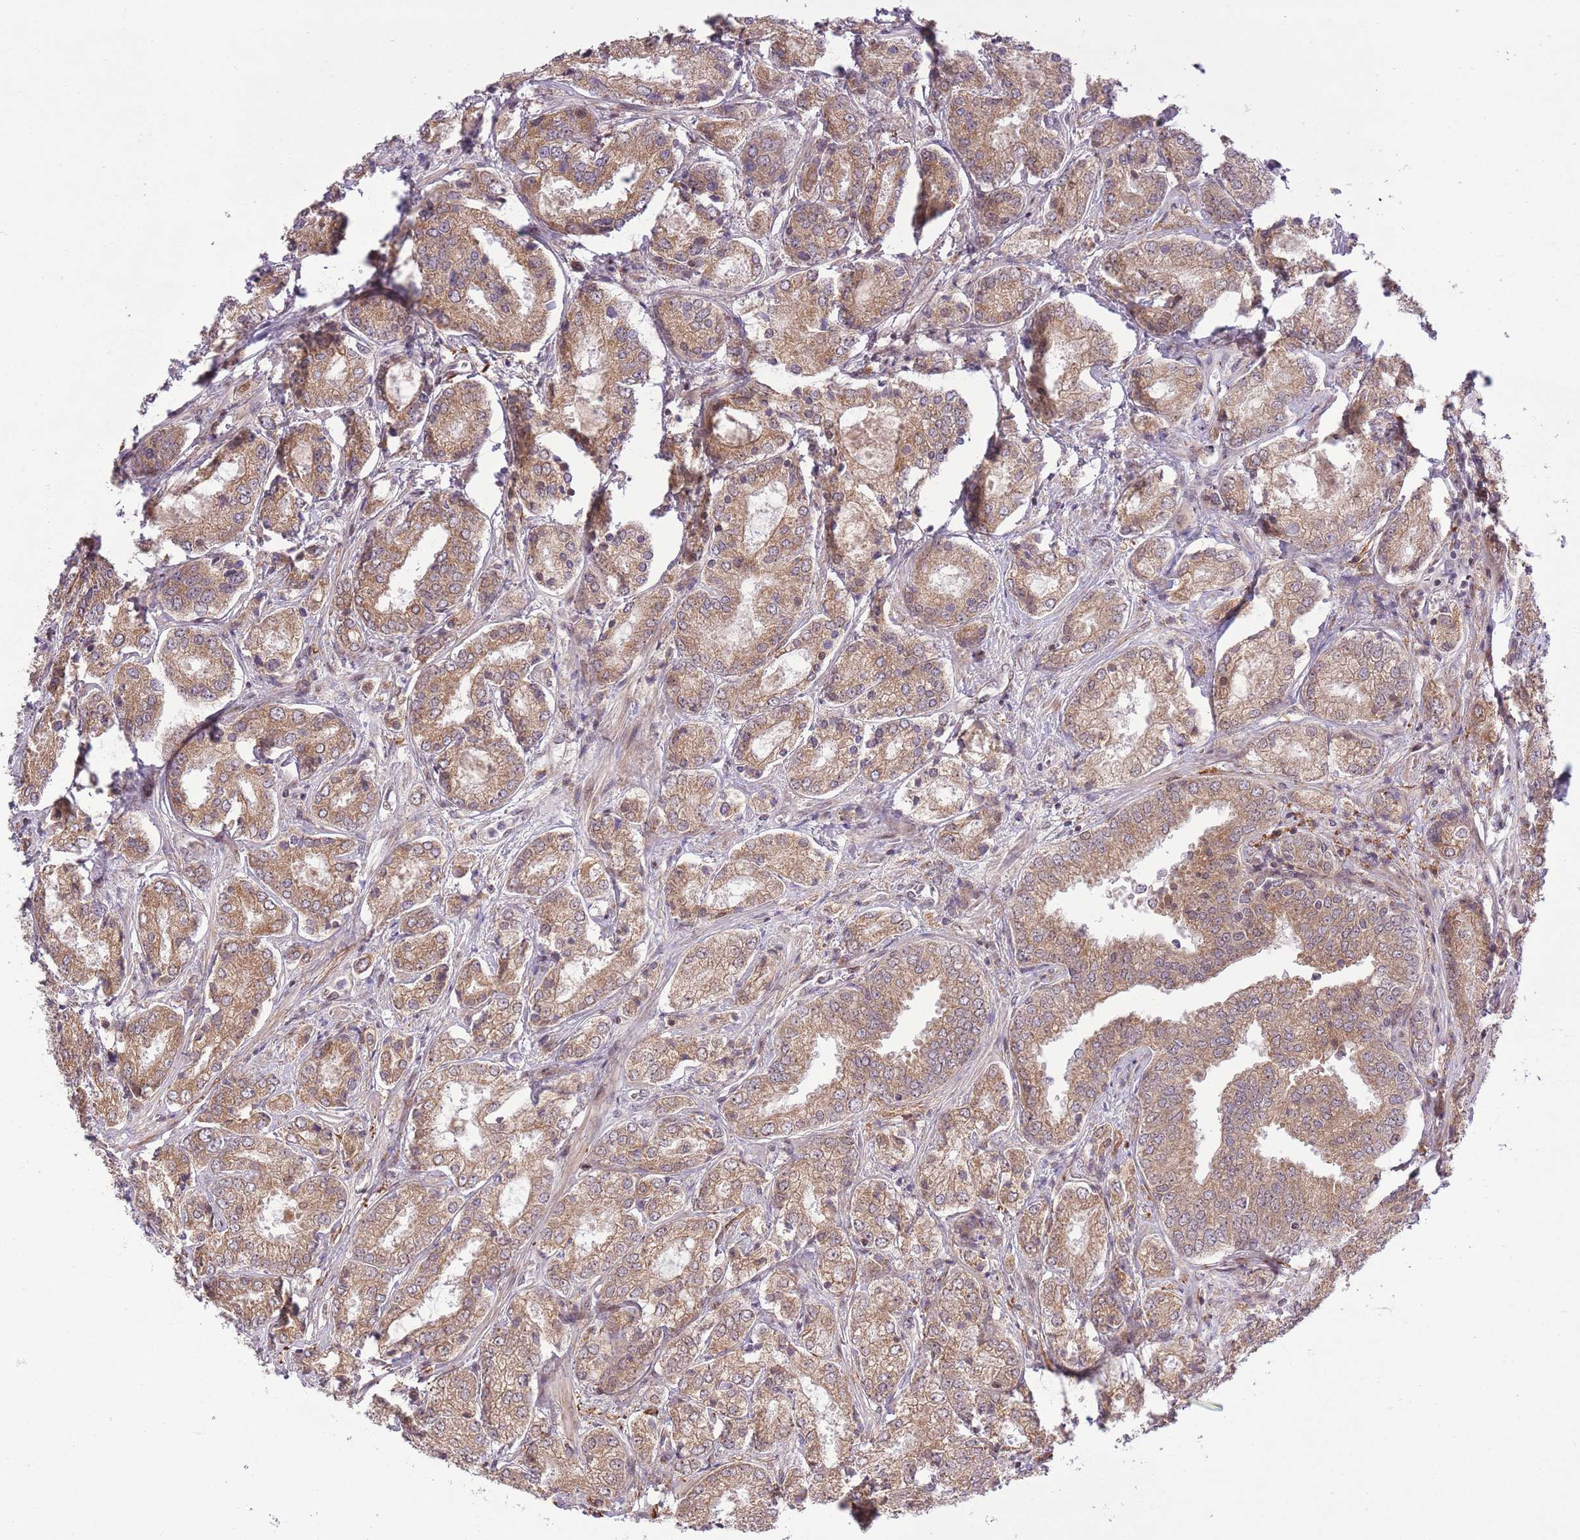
{"staining": {"intensity": "moderate", "quantity": ">75%", "location": "cytoplasmic/membranous"}, "tissue": "prostate cancer", "cell_type": "Tumor cells", "image_type": "cancer", "snomed": [{"axis": "morphology", "description": "Adenocarcinoma, High grade"}, {"axis": "topography", "description": "Prostate"}], "caption": "Prostate cancer (high-grade adenocarcinoma) stained with a brown dye shows moderate cytoplasmic/membranous positive expression in approximately >75% of tumor cells.", "gene": "ZNF391", "patient": {"sex": "male", "age": 63}}